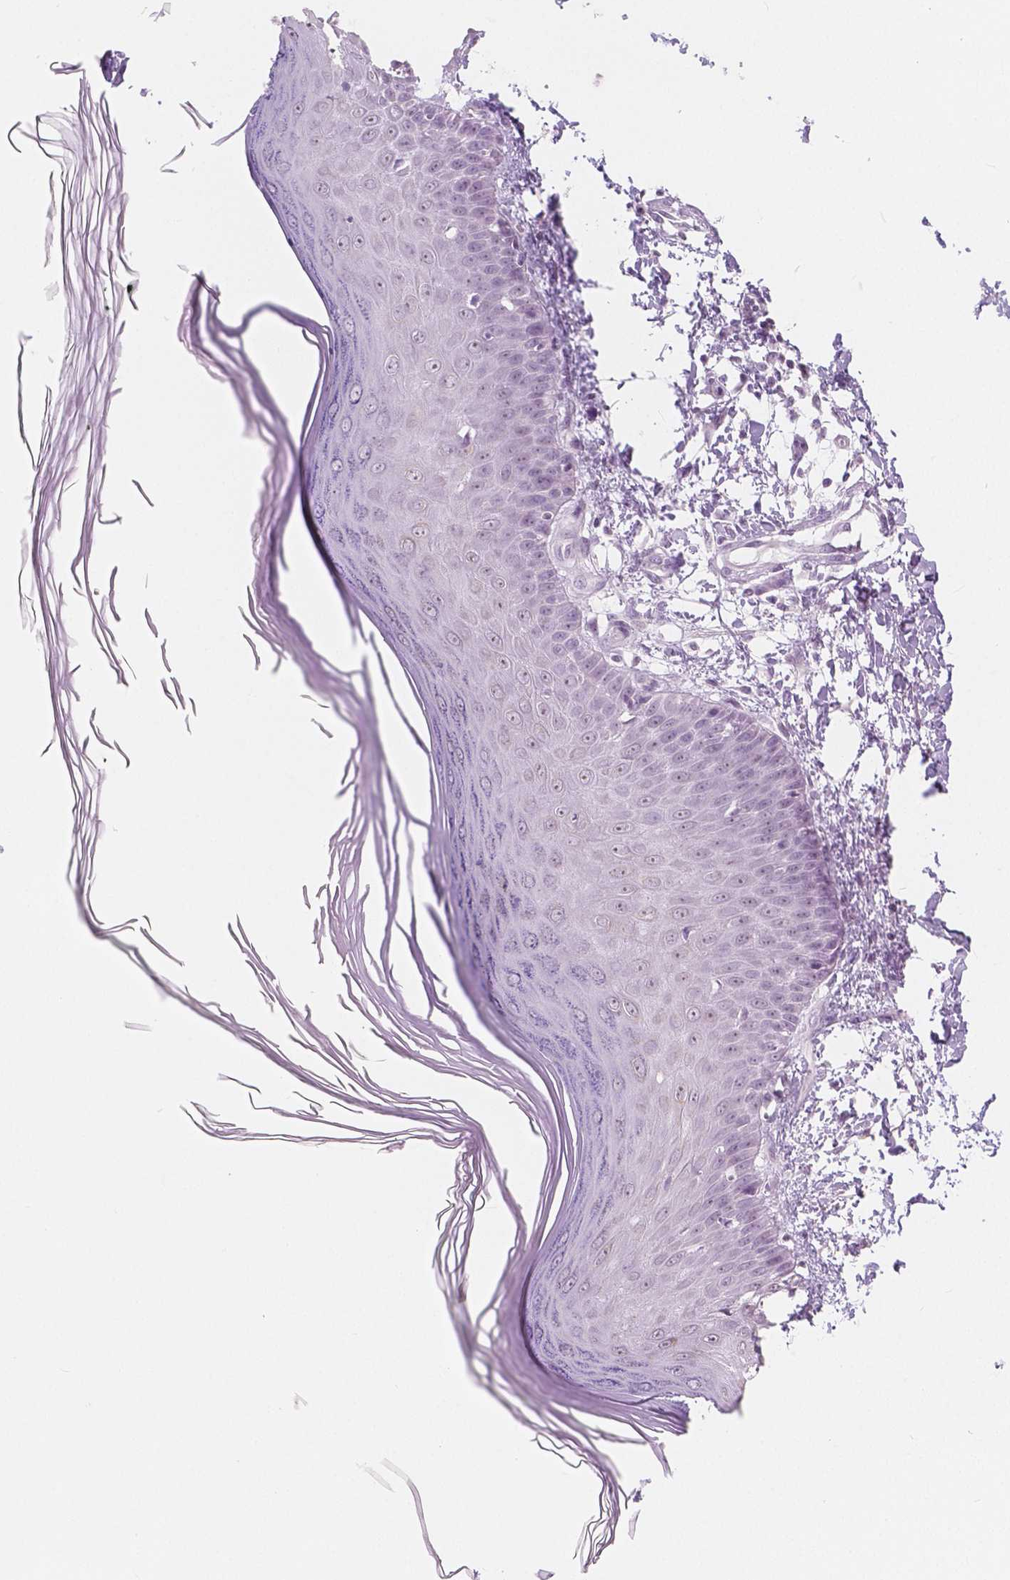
{"staining": {"intensity": "negative", "quantity": "none", "location": "none"}, "tissue": "skin", "cell_type": "Fibroblasts", "image_type": "normal", "snomed": [{"axis": "morphology", "description": "Normal tissue, NOS"}, {"axis": "topography", "description": "Skin"}], "caption": "Fibroblasts show no significant protein staining in benign skin.", "gene": "NOLC1", "patient": {"sex": "female", "age": 62}}